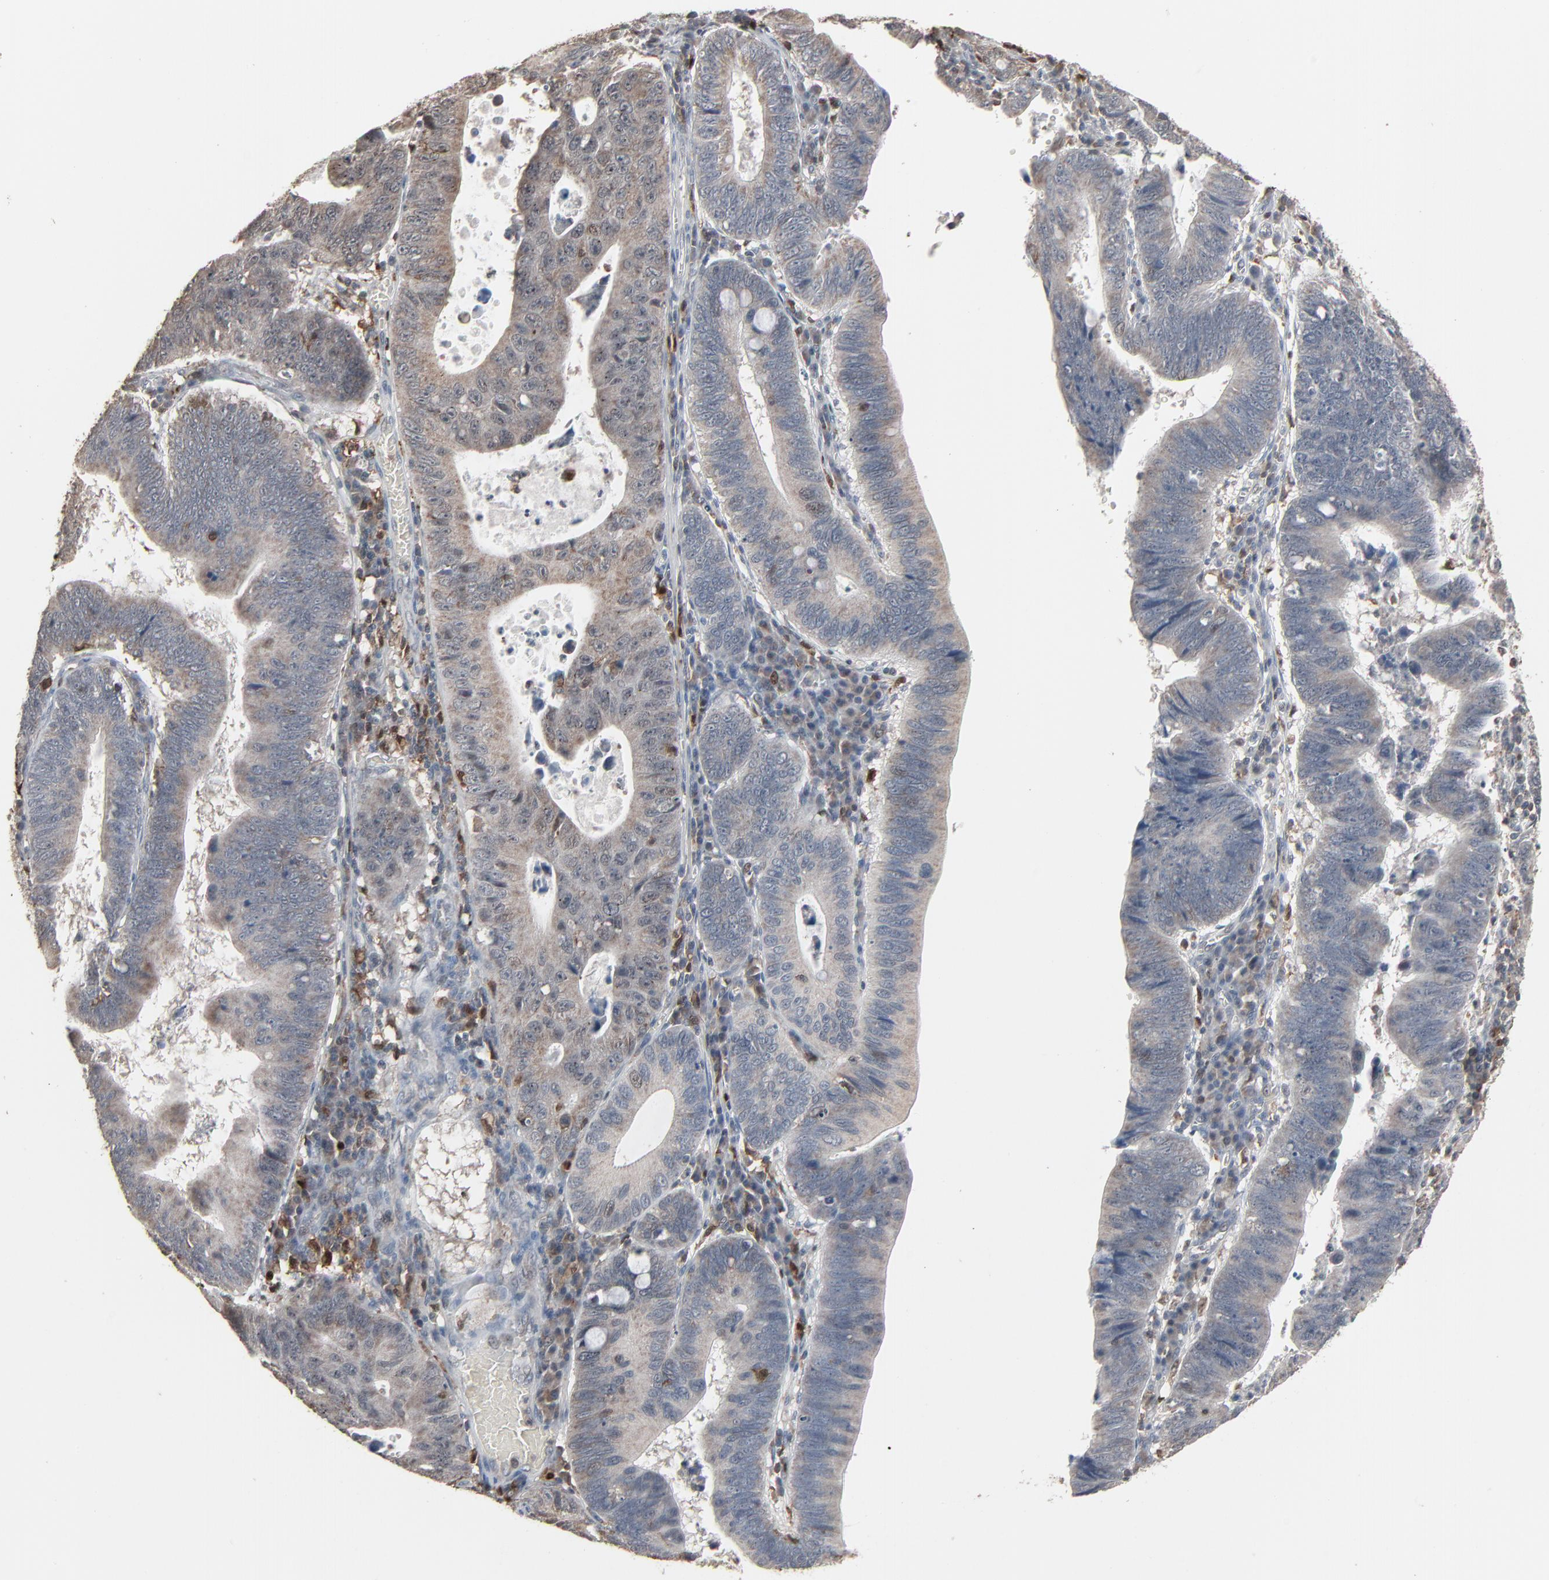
{"staining": {"intensity": "weak", "quantity": "<25%", "location": "cytoplasmic/membranous"}, "tissue": "stomach cancer", "cell_type": "Tumor cells", "image_type": "cancer", "snomed": [{"axis": "morphology", "description": "Adenocarcinoma, NOS"}, {"axis": "topography", "description": "Stomach"}], "caption": "There is no significant staining in tumor cells of stomach adenocarcinoma.", "gene": "DOCK8", "patient": {"sex": "male", "age": 59}}